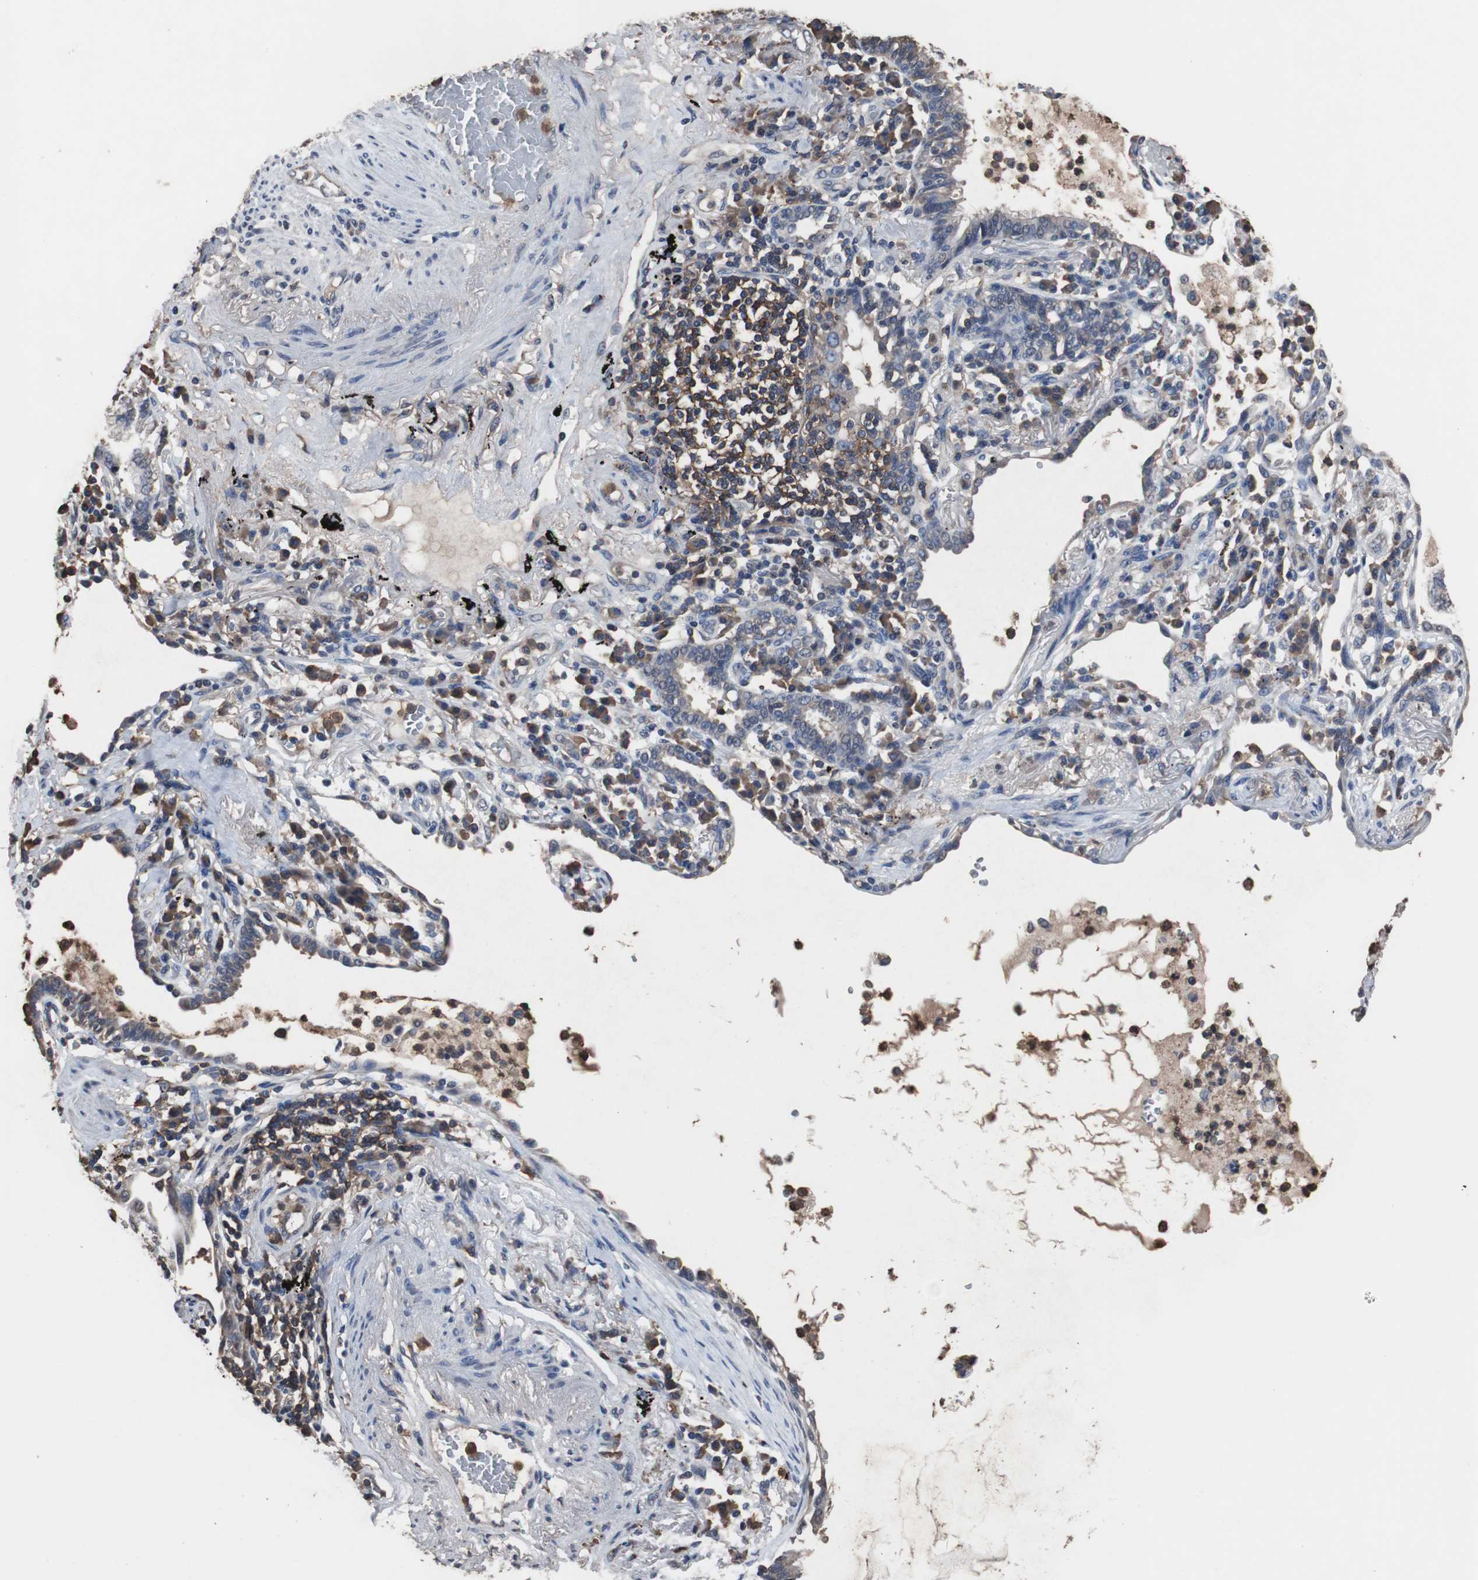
{"staining": {"intensity": "weak", "quantity": "<25%", "location": "cytoplasmic/membranous"}, "tissue": "lung cancer", "cell_type": "Tumor cells", "image_type": "cancer", "snomed": [{"axis": "morphology", "description": "Adenocarcinoma, NOS"}, {"axis": "topography", "description": "Lung"}], "caption": "Immunohistochemistry of human adenocarcinoma (lung) shows no positivity in tumor cells.", "gene": "SCIMP", "patient": {"sex": "female", "age": 70}}